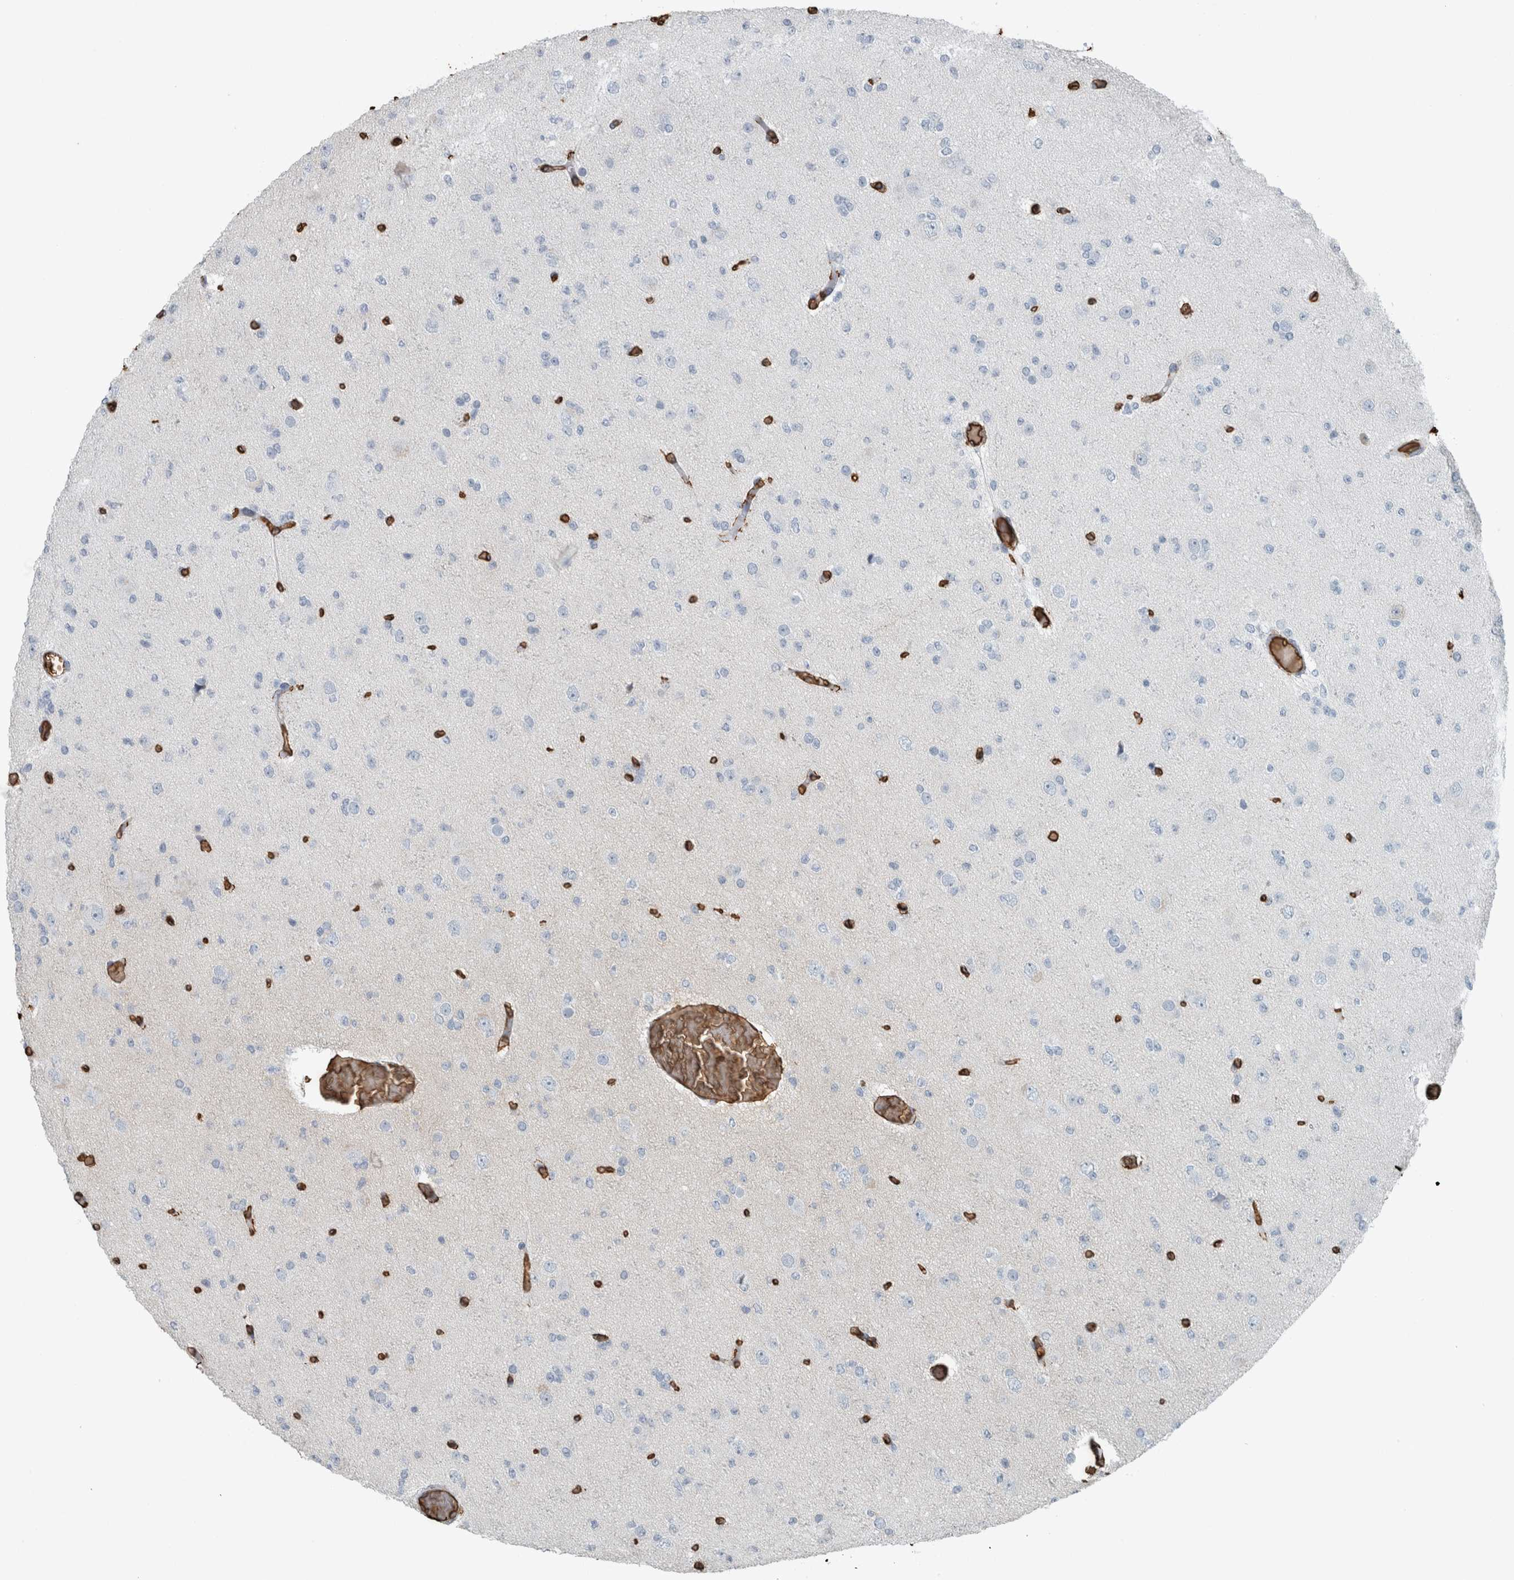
{"staining": {"intensity": "negative", "quantity": "none", "location": "none"}, "tissue": "glioma", "cell_type": "Tumor cells", "image_type": "cancer", "snomed": [{"axis": "morphology", "description": "Glioma, malignant, Low grade"}, {"axis": "topography", "description": "Brain"}], "caption": "High magnification brightfield microscopy of glioma stained with DAB (brown) and counterstained with hematoxylin (blue): tumor cells show no significant expression. The staining is performed using DAB (3,3'-diaminobenzidine) brown chromogen with nuclei counter-stained in using hematoxylin.", "gene": "LBP", "patient": {"sex": "female", "age": 22}}